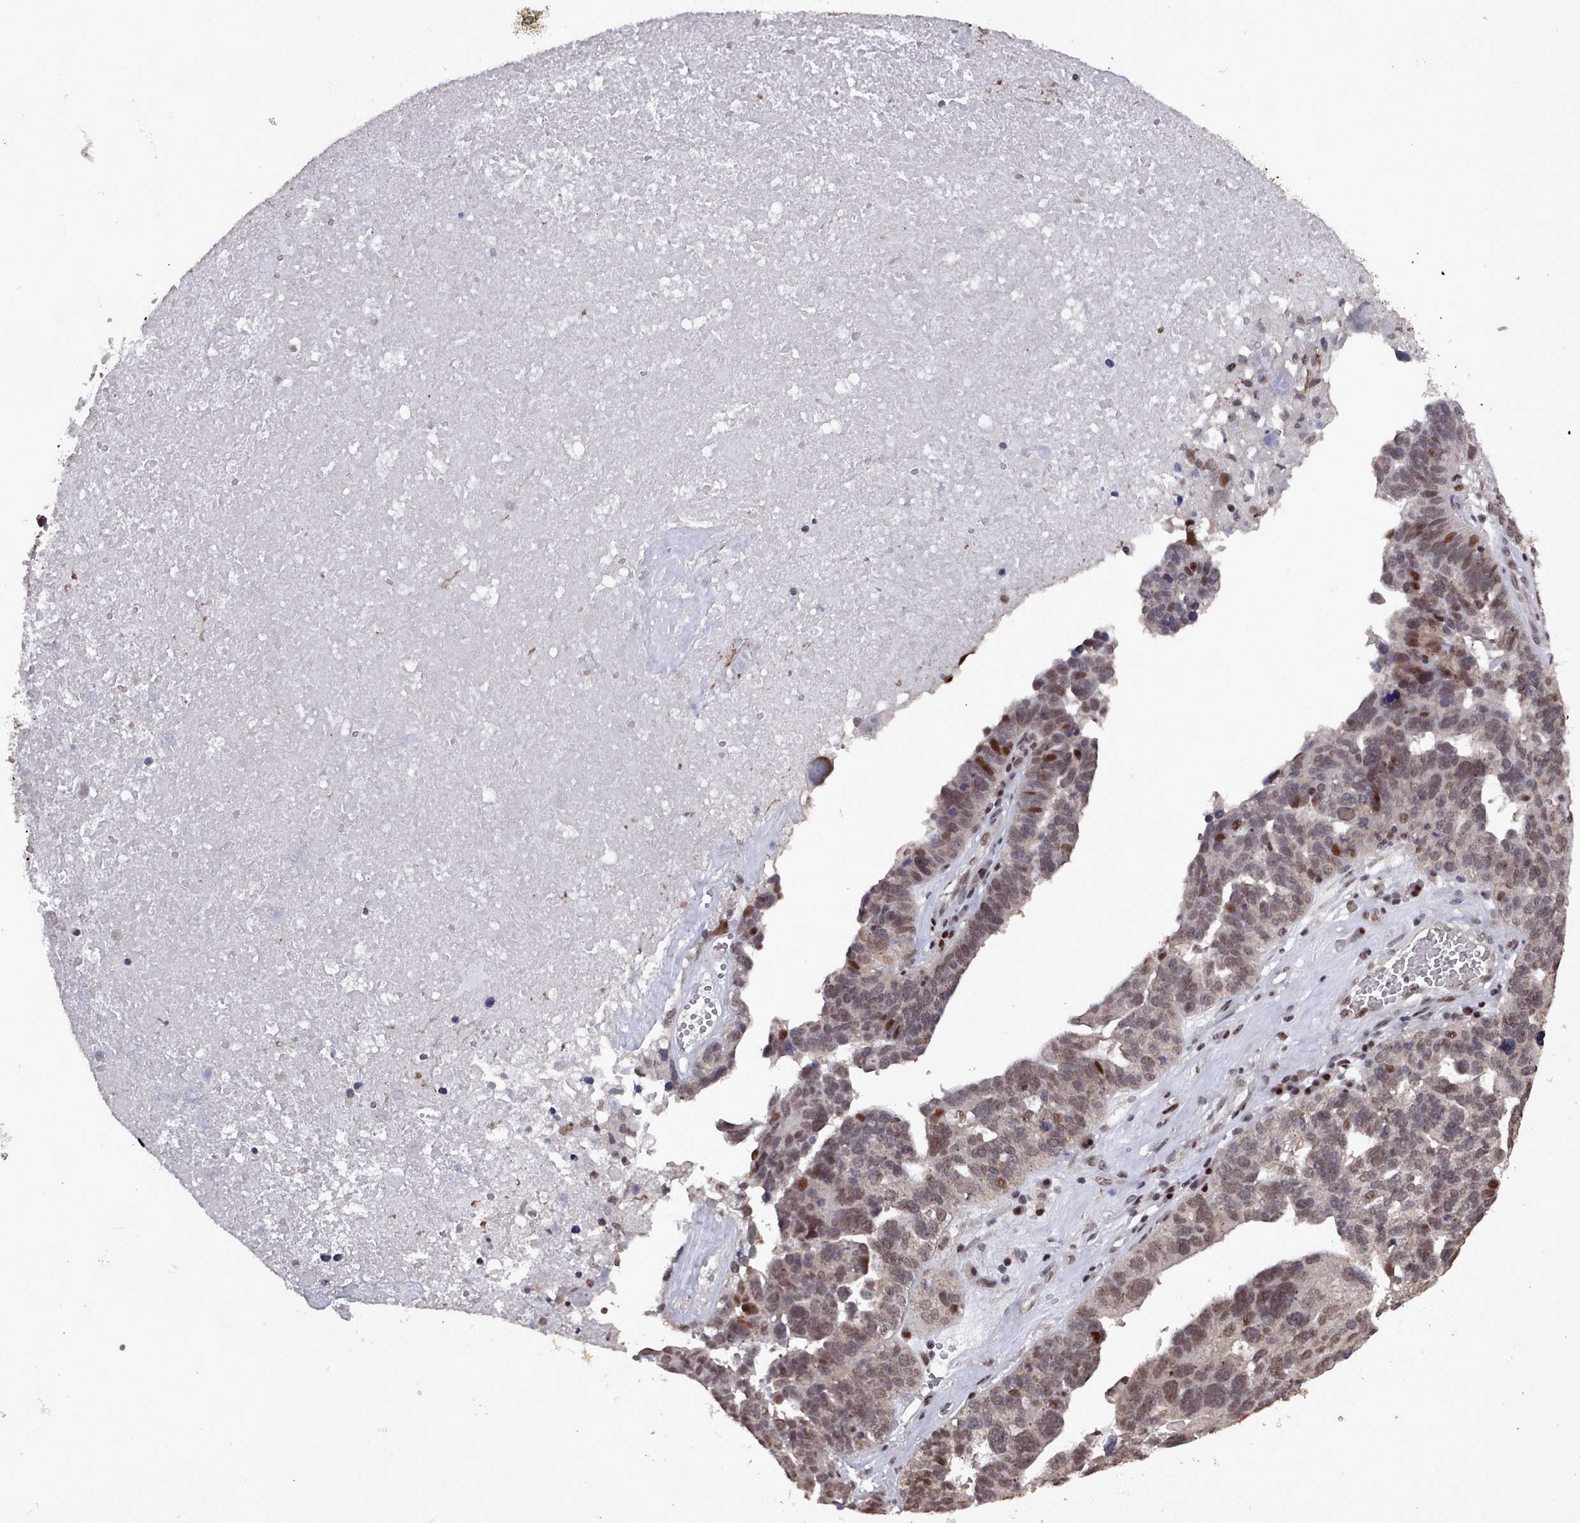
{"staining": {"intensity": "moderate", "quantity": "25%-75%", "location": "nuclear"}, "tissue": "ovarian cancer", "cell_type": "Tumor cells", "image_type": "cancer", "snomed": [{"axis": "morphology", "description": "Cystadenocarcinoma, serous, NOS"}, {"axis": "topography", "description": "Ovary"}], "caption": "This micrograph shows immunohistochemistry (IHC) staining of ovarian cancer (serous cystadenocarcinoma), with medium moderate nuclear positivity in approximately 25%-75% of tumor cells.", "gene": "PNRC2", "patient": {"sex": "female", "age": 59}}